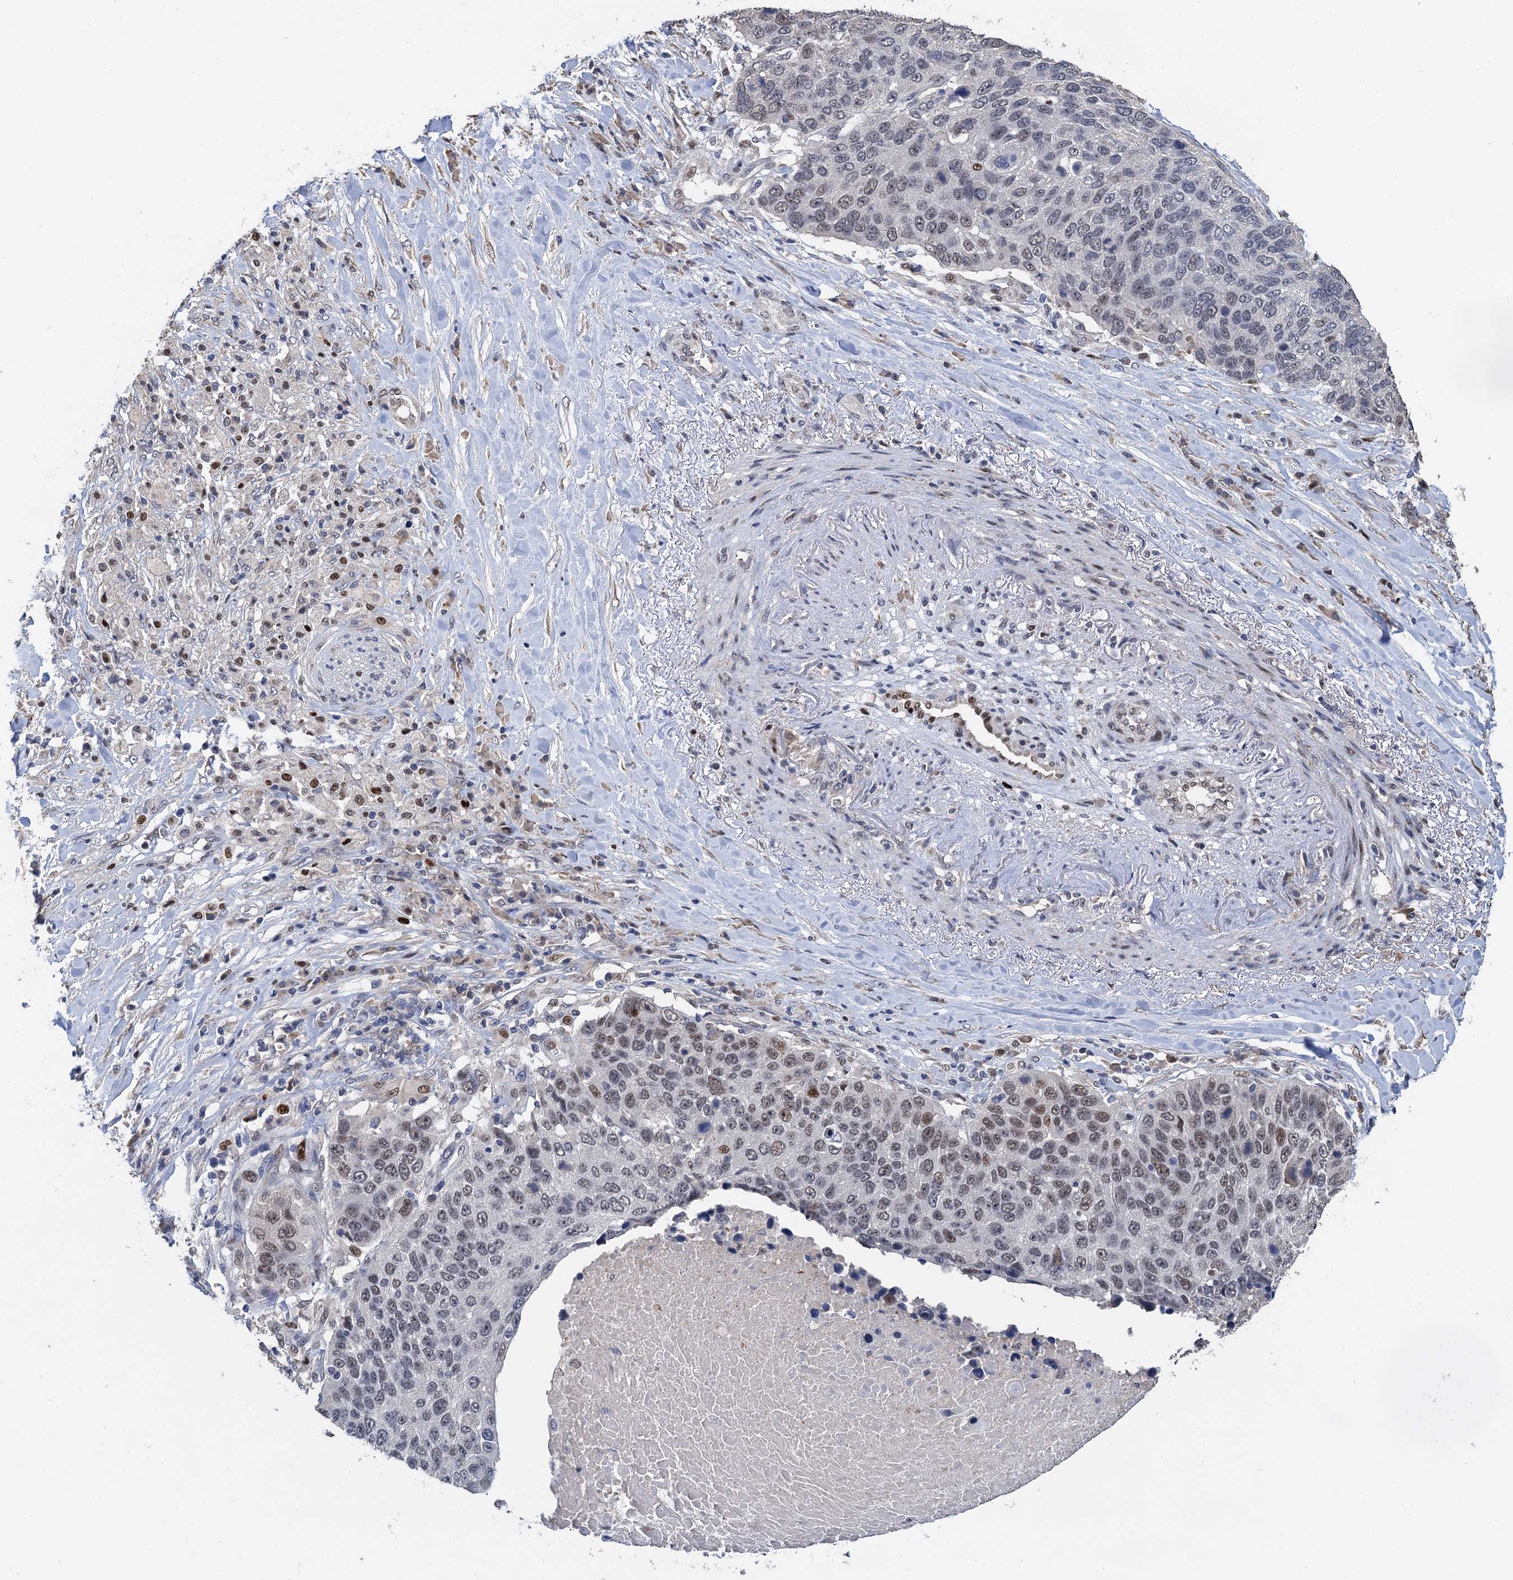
{"staining": {"intensity": "weak", "quantity": "<25%", "location": "nuclear"}, "tissue": "lung cancer", "cell_type": "Tumor cells", "image_type": "cancer", "snomed": [{"axis": "morphology", "description": "Normal tissue, NOS"}, {"axis": "morphology", "description": "Squamous cell carcinoma, NOS"}, {"axis": "topography", "description": "Lymph node"}, {"axis": "topography", "description": "Lung"}], "caption": "DAB immunohistochemical staining of squamous cell carcinoma (lung) displays no significant positivity in tumor cells.", "gene": "TSEN34", "patient": {"sex": "male", "age": 66}}